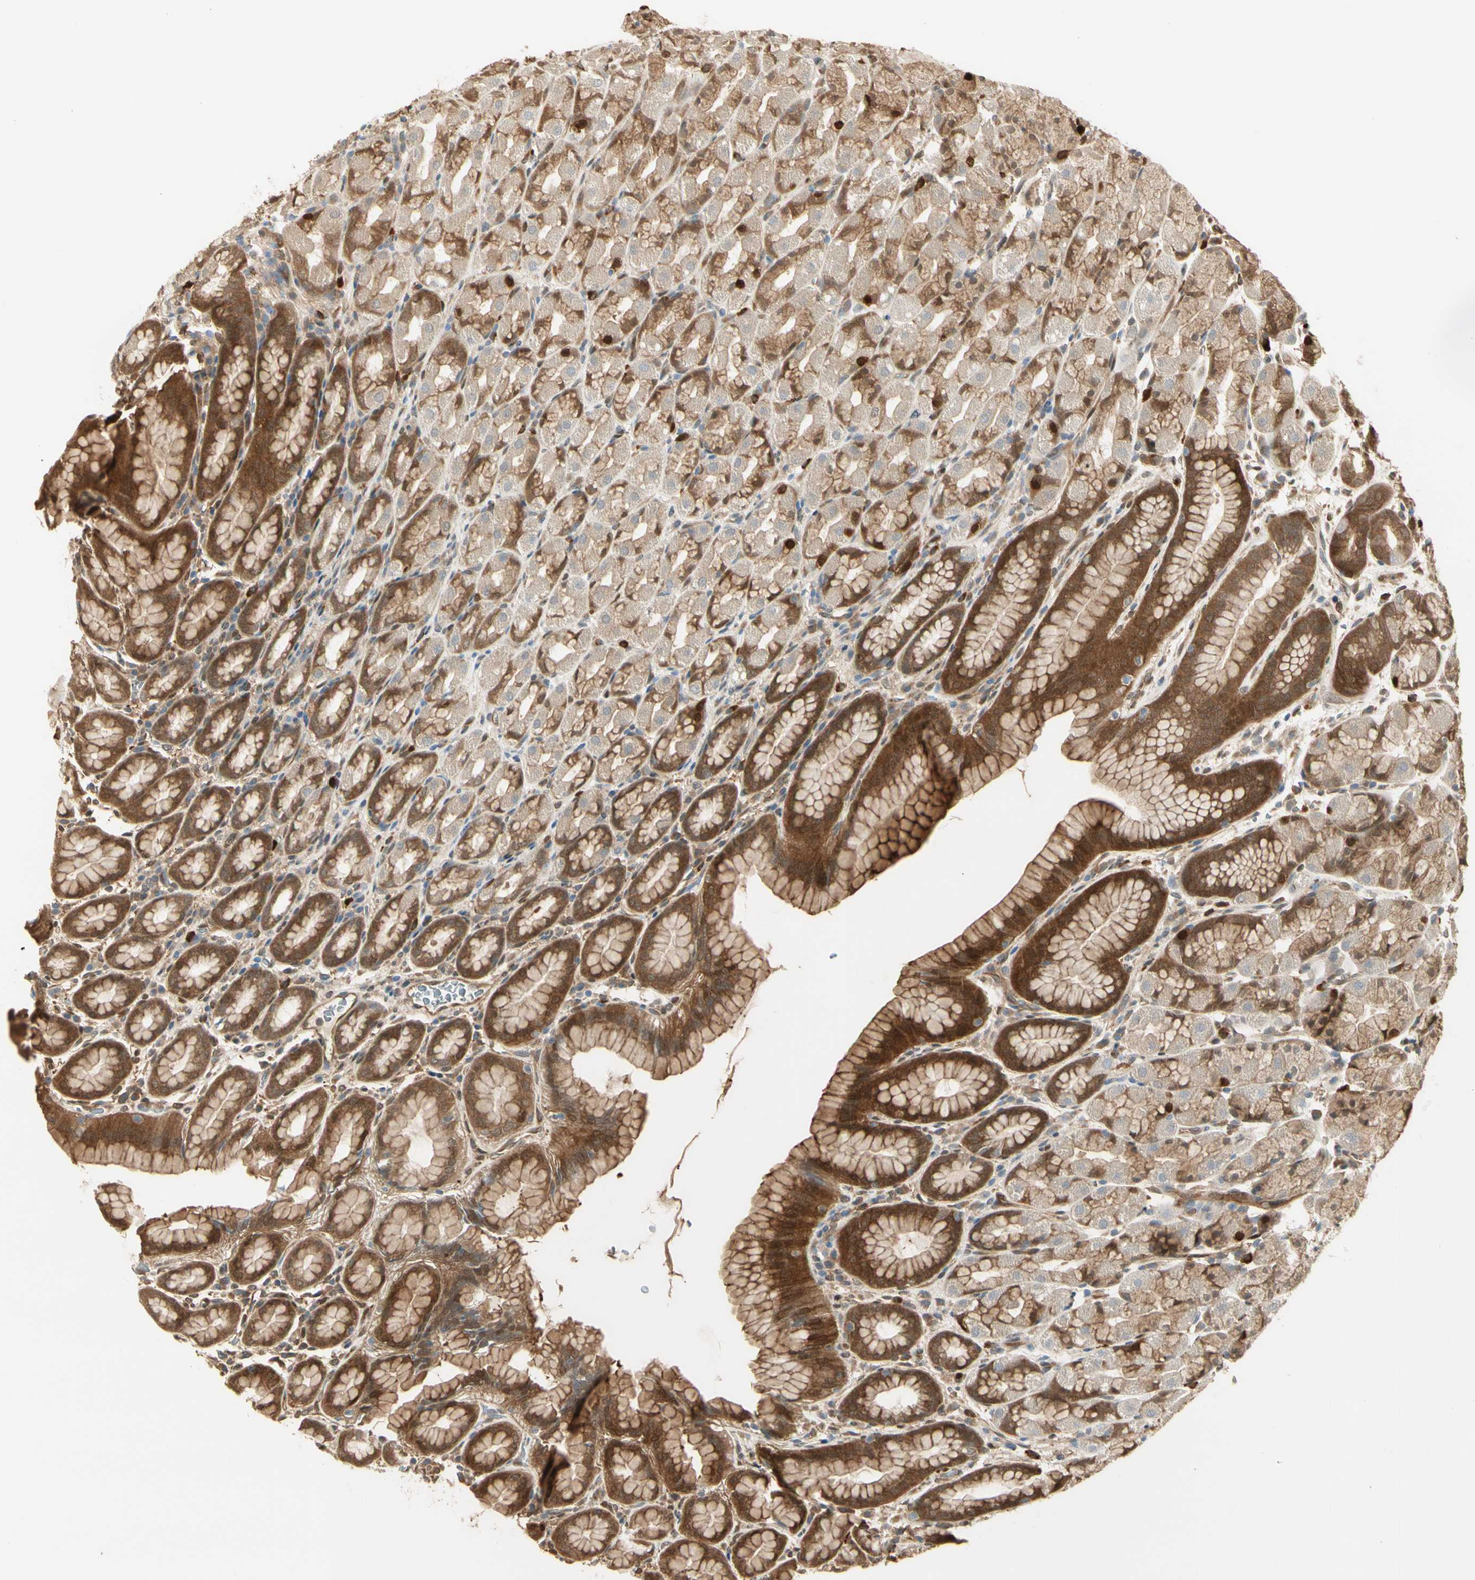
{"staining": {"intensity": "strong", "quantity": "25%-75%", "location": "cytoplasmic/membranous,nuclear"}, "tissue": "stomach", "cell_type": "Glandular cells", "image_type": "normal", "snomed": [{"axis": "morphology", "description": "Normal tissue, NOS"}, {"axis": "topography", "description": "Stomach, upper"}], "caption": "IHC (DAB) staining of benign stomach reveals strong cytoplasmic/membranous,nuclear protein expression in approximately 25%-75% of glandular cells.", "gene": "SERPINB6", "patient": {"sex": "male", "age": 68}}